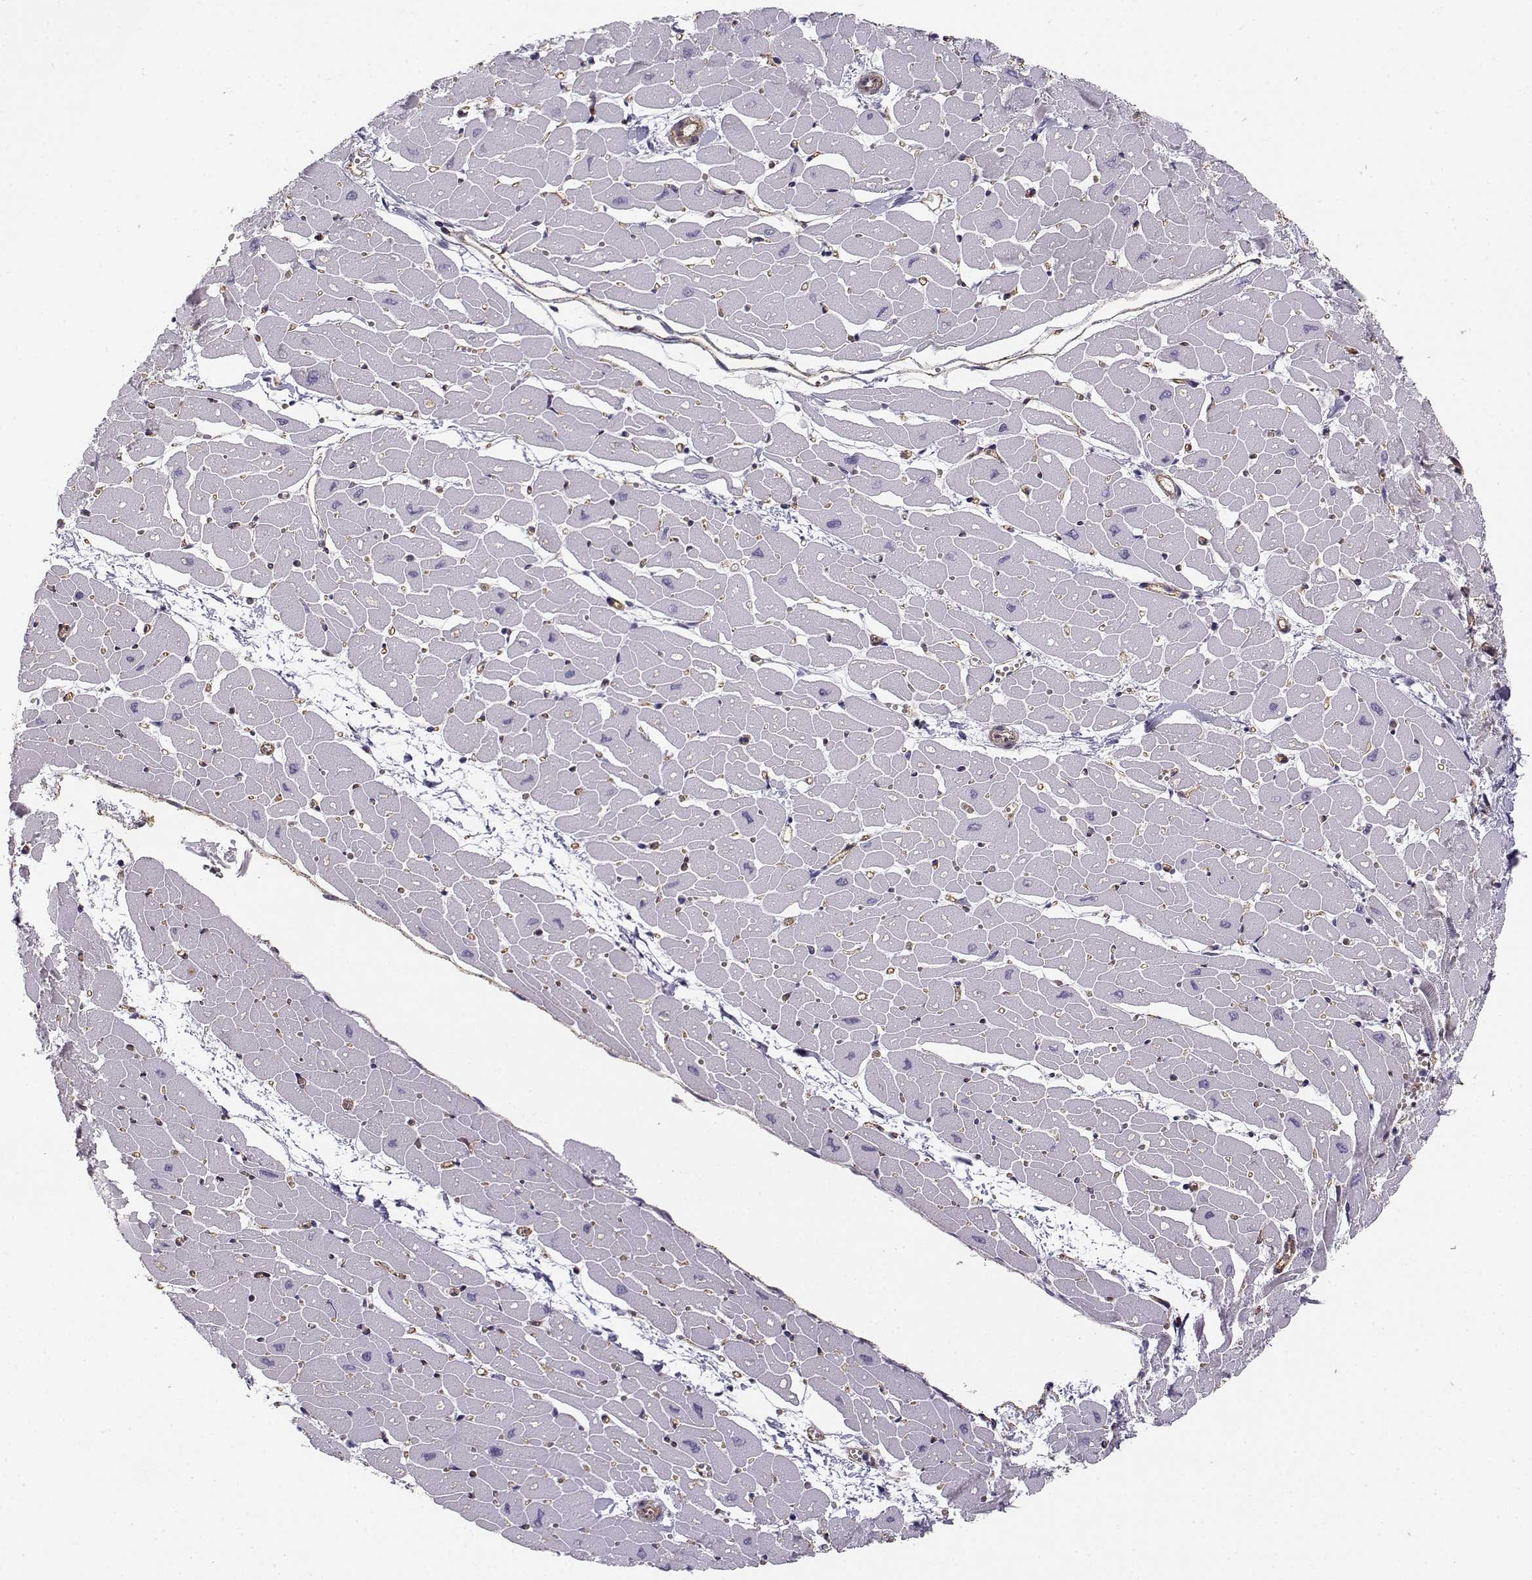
{"staining": {"intensity": "negative", "quantity": "none", "location": "none"}, "tissue": "heart muscle", "cell_type": "Cardiomyocytes", "image_type": "normal", "snomed": [{"axis": "morphology", "description": "Normal tissue, NOS"}, {"axis": "topography", "description": "Heart"}], "caption": "The histopathology image displays no significant expression in cardiomyocytes of heart muscle. (DAB (3,3'-diaminobenzidine) IHC visualized using brightfield microscopy, high magnification).", "gene": "MYO1A", "patient": {"sex": "male", "age": 57}}